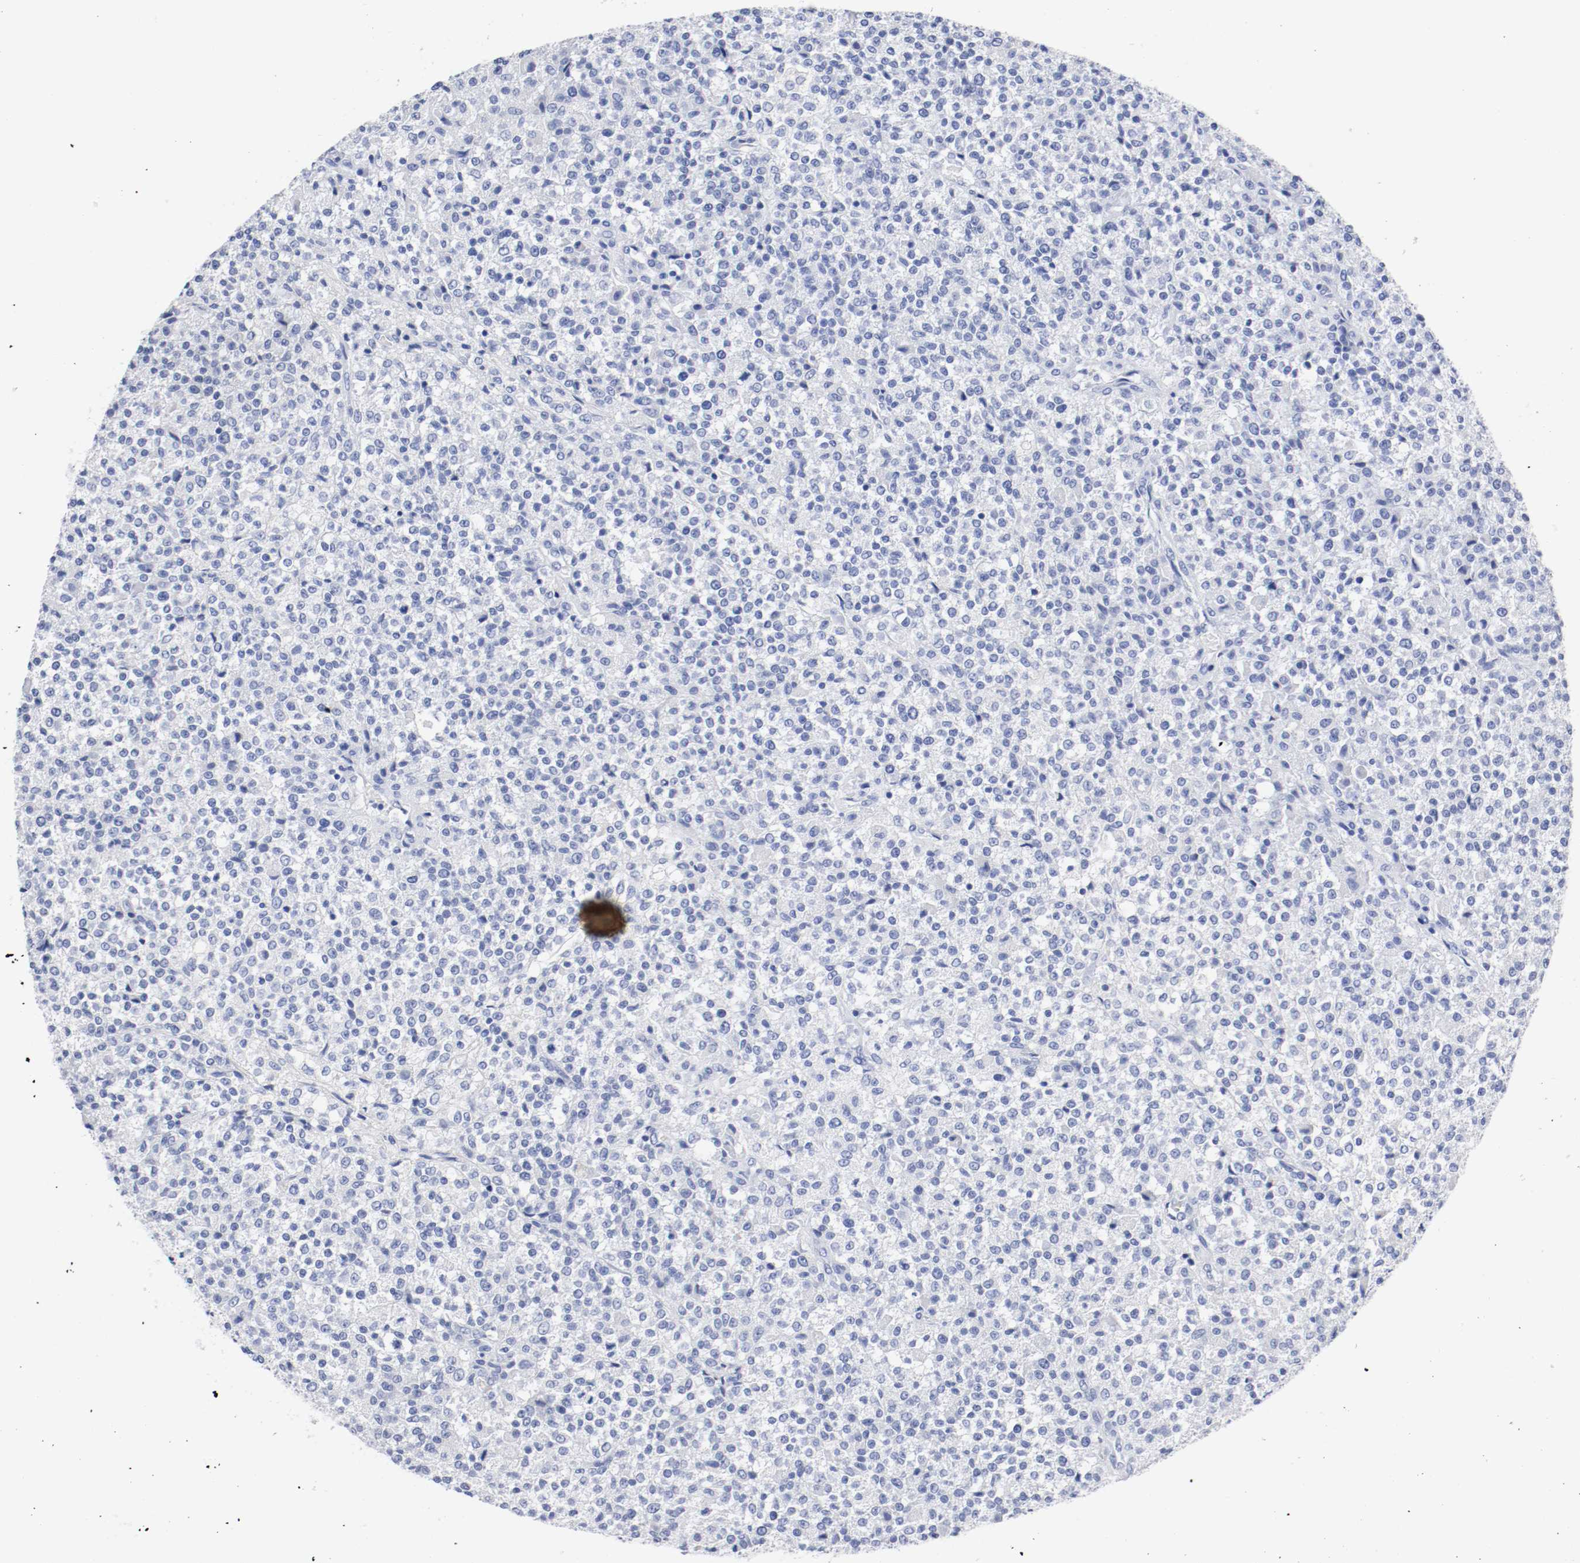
{"staining": {"intensity": "negative", "quantity": "none", "location": "none"}, "tissue": "testis cancer", "cell_type": "Tumor cells", "image_type": "cancer", "snomed": [{"axis": "morphology", "description": "Seminoma, NOS"}, {"axis": "topography", "description": "Testis"}], "caption": "A histopathology image of human testis cancer (seminoma) is negative for staining in tumor cells. (DAB (3,3'-diaminobenzidine) IHC, high magnification).", "gene": "GAD1", "patient": {"sex": "male", "age": 59}}